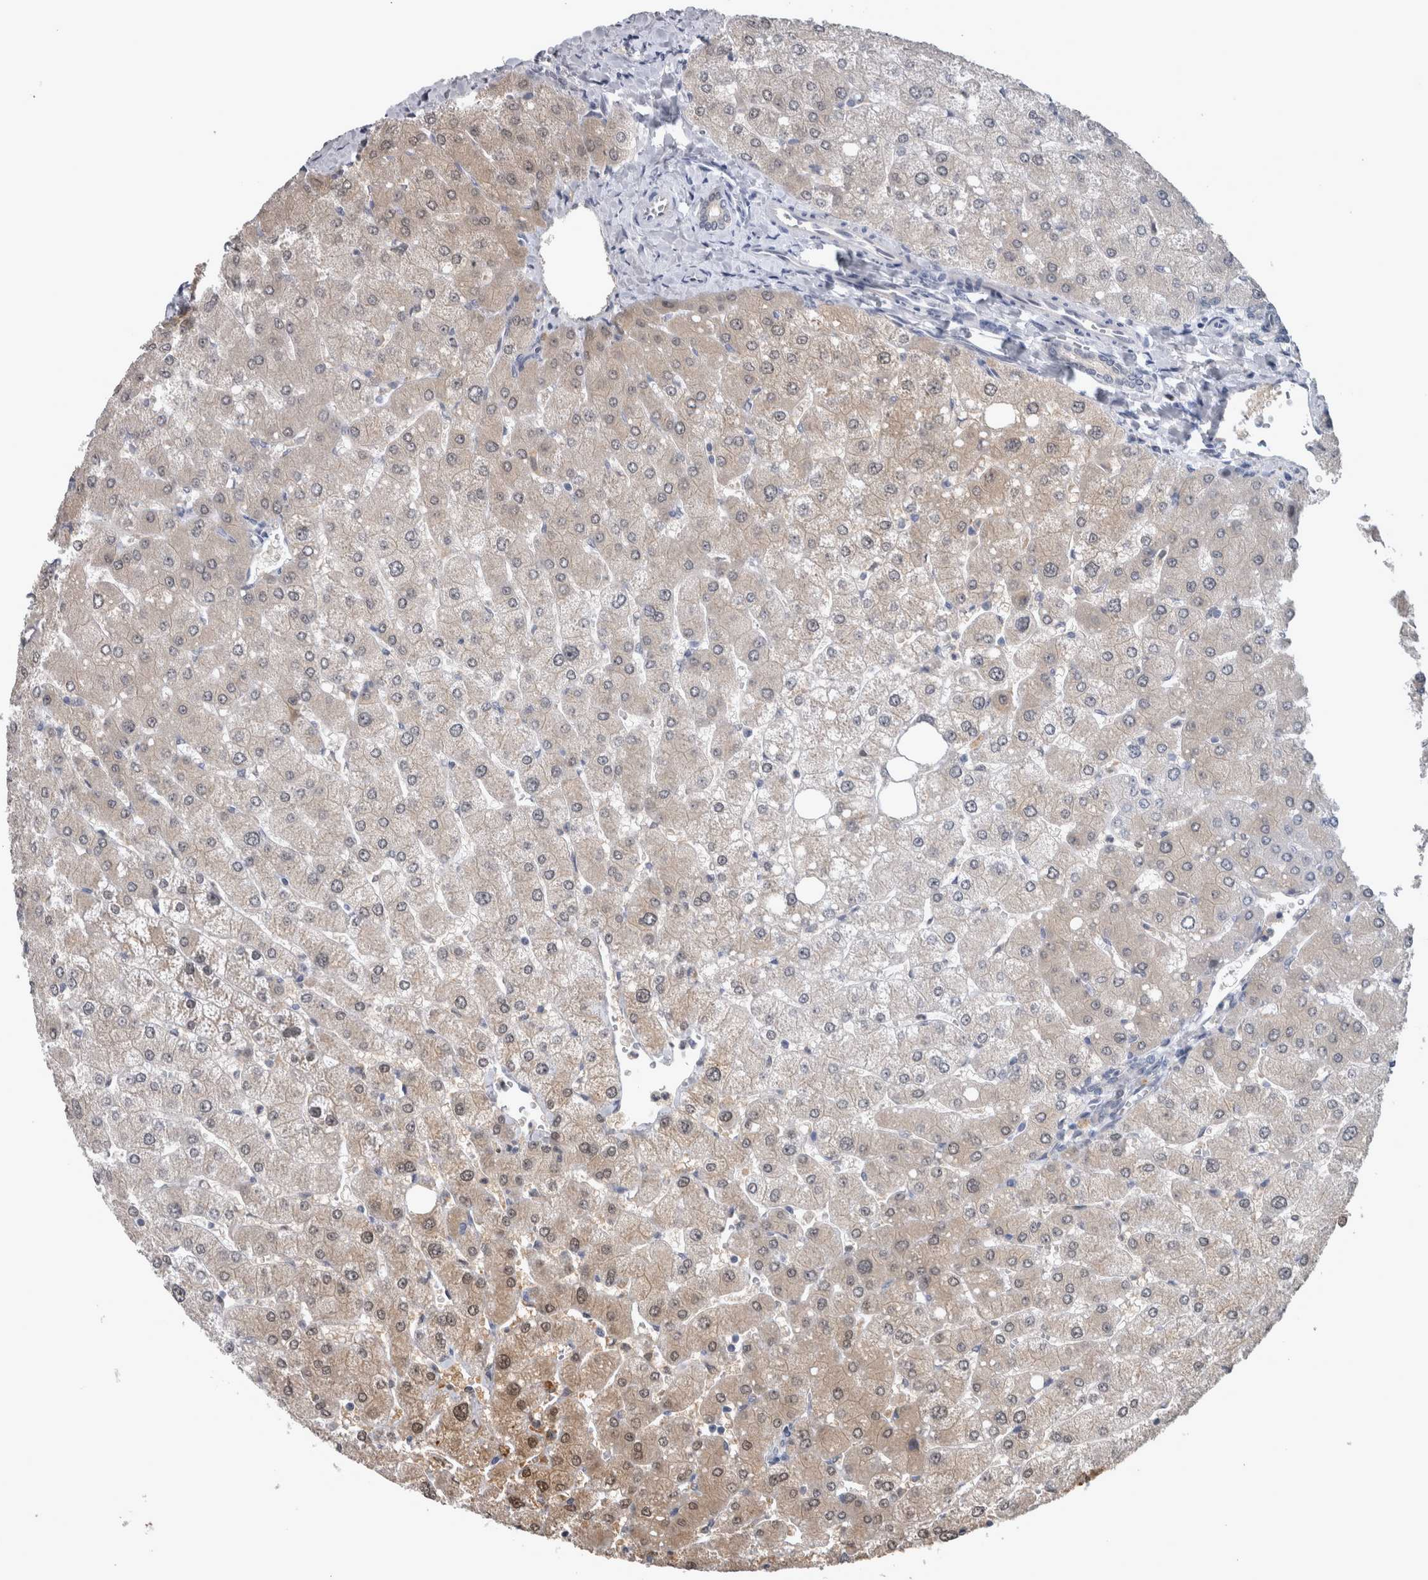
{"staining": {"intensity": "weak", "quantity": "<25%", "location": "cytoplasmic/membranous"}, "tissue": "liver", "cell_type": "Cholangiocytes", "image_type": "normal", "snomed": [{"axis": "morphology", "description": "Normal tissue, NOS"}, {"axis": "topography", "description": "Liver"}], "caption": "A histopathology image of liver stained for a protein demonstrates no brown staining in cholangiocytes.", "gene": "NAPRT", "patient": {"sex": "male", "age": 55}}